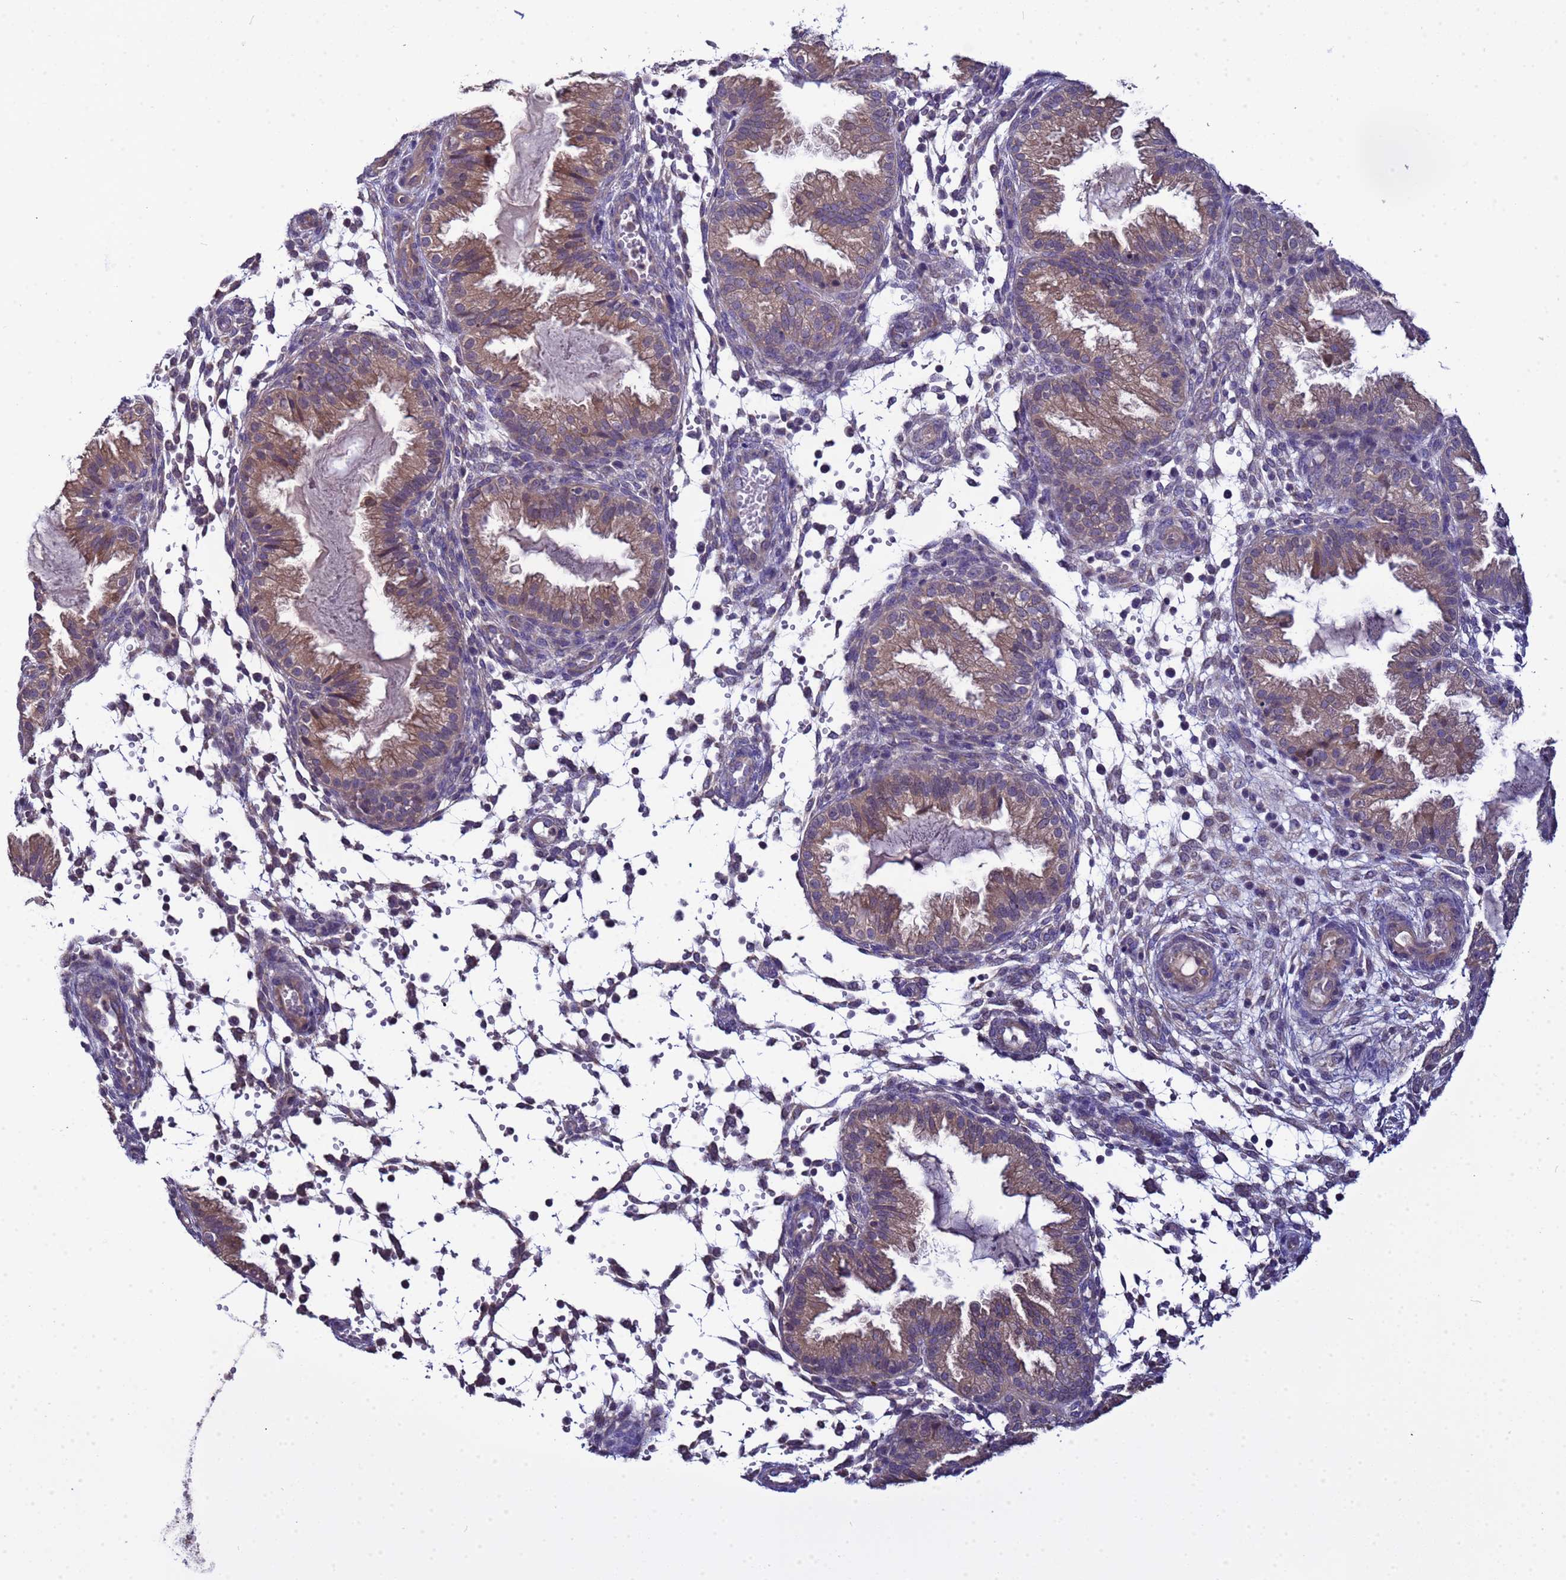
{"staining": {"intensity": "weak", "quantity": "<25%", "location": "cytoplasmic/membranous"}, "tissue": "endometrium", "cell_type": "Cells in endometrial stroma", "image_type": "normal", "snomed": [{"axis": "morphology", "description": "Normal tissue, NOS"}, {"axis": "topography", "description": "Endometrium"}], "caption": "The photomicrograph displays no significant expression in cells in endometrial stroma of endometrium. (Stains: DAB immunohistochemistry with hematoxylin counter stain, Microscopy: brightfield microscopy at high magnification).", "gene": "ELMOD2", "patient": {"sex": "female", "age": 33}}